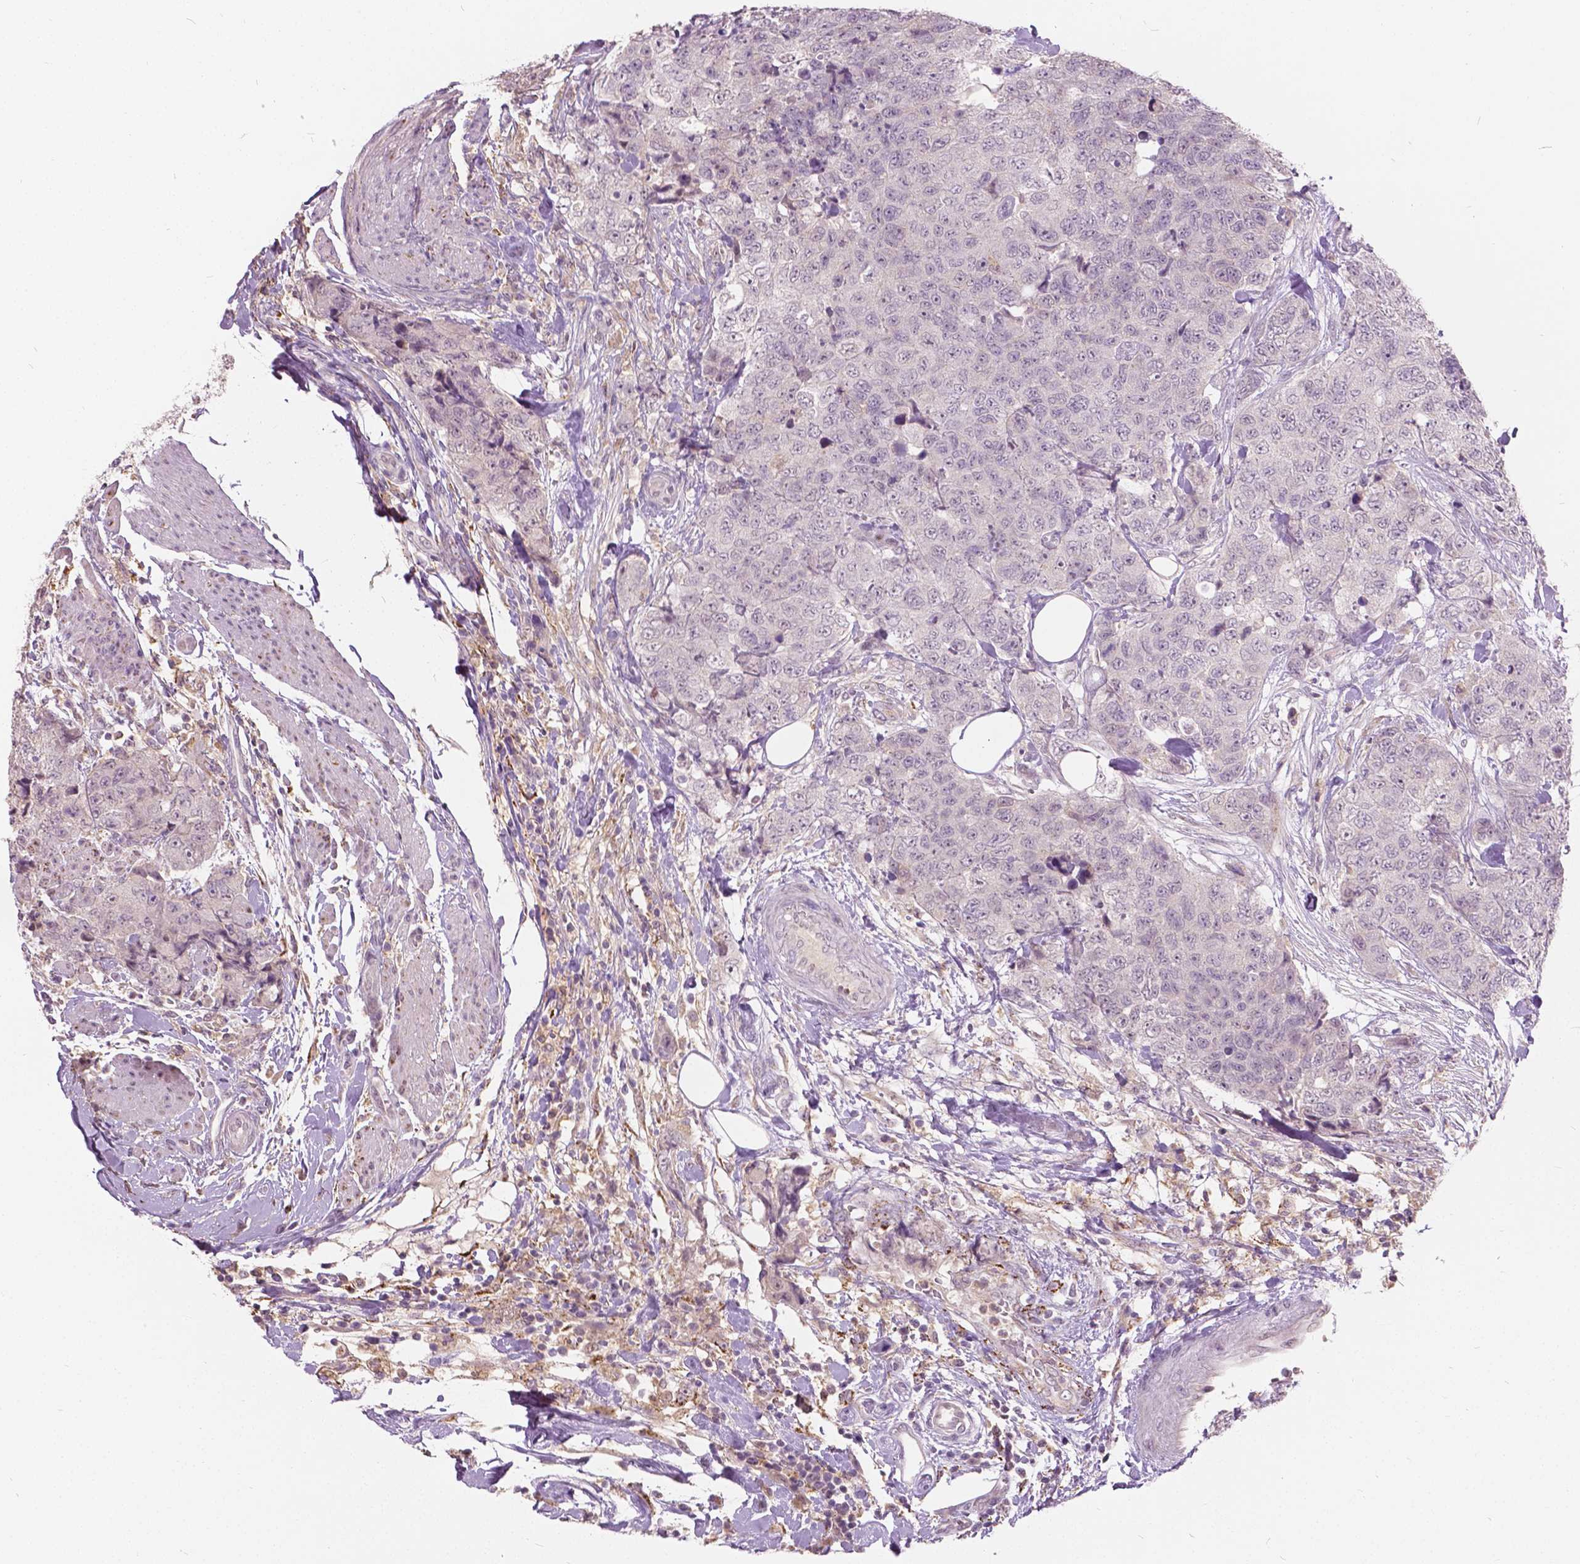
{"staining": {"intensity": "negative", "quantity": "none", "location": "none"}, "tissue": "urothelial cancer", "cell_type": "Tumor cells", "image_type": "cancer", "snomed": [{"axis": "morphology", "description": "Urothelial carcinoma, High grade"}, {"axis": "topography", "description": "Urinary bladder"}], "caption": "Human urothelial carcinoma (high-grade) stained for a protein using immunohistochemistry shows no expression in tumor cells.", "gene": "DLX6", "patient": {"sex": "female", "age": 78}}